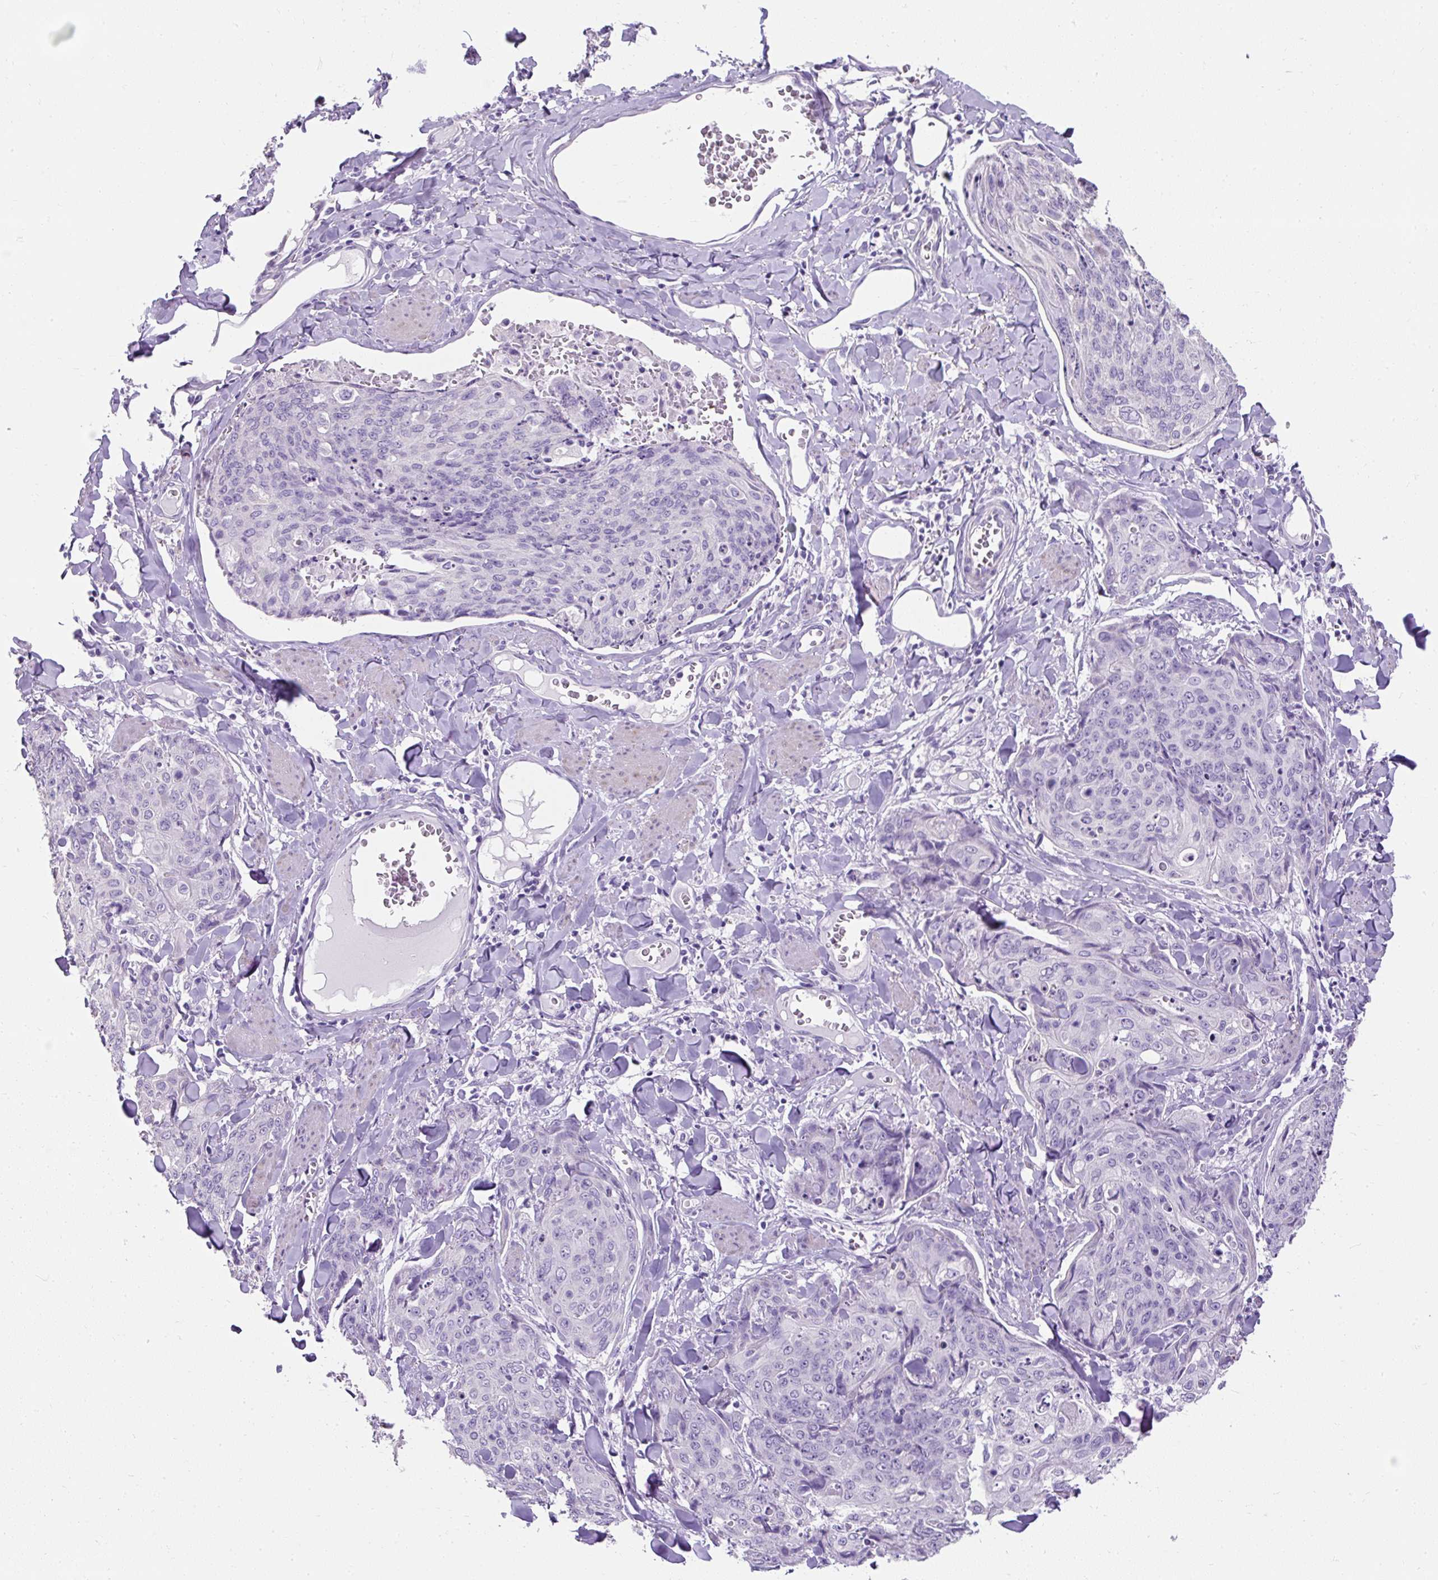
{"staining": {"intensity": "negative", "quantity": "none", "location": "none"}, "tissue": "skin cancer", "cell_type": "Tumor cells", "image_type": "cancer", "snomed": [{"axis": "morphology", "description": "Squamous cell carcinoma, NOS"}, {"axis": "topography", "description": "Skin"}, {"axis": "topography", "description": "Vulva"}], "caption": "This is an immunohistochemistry micrograph of squamous cell carcinoma (skin). There is no expression in tumor cells.", "gene": "C2CD4C", "patient": {"sex": "female", "age": 85}}